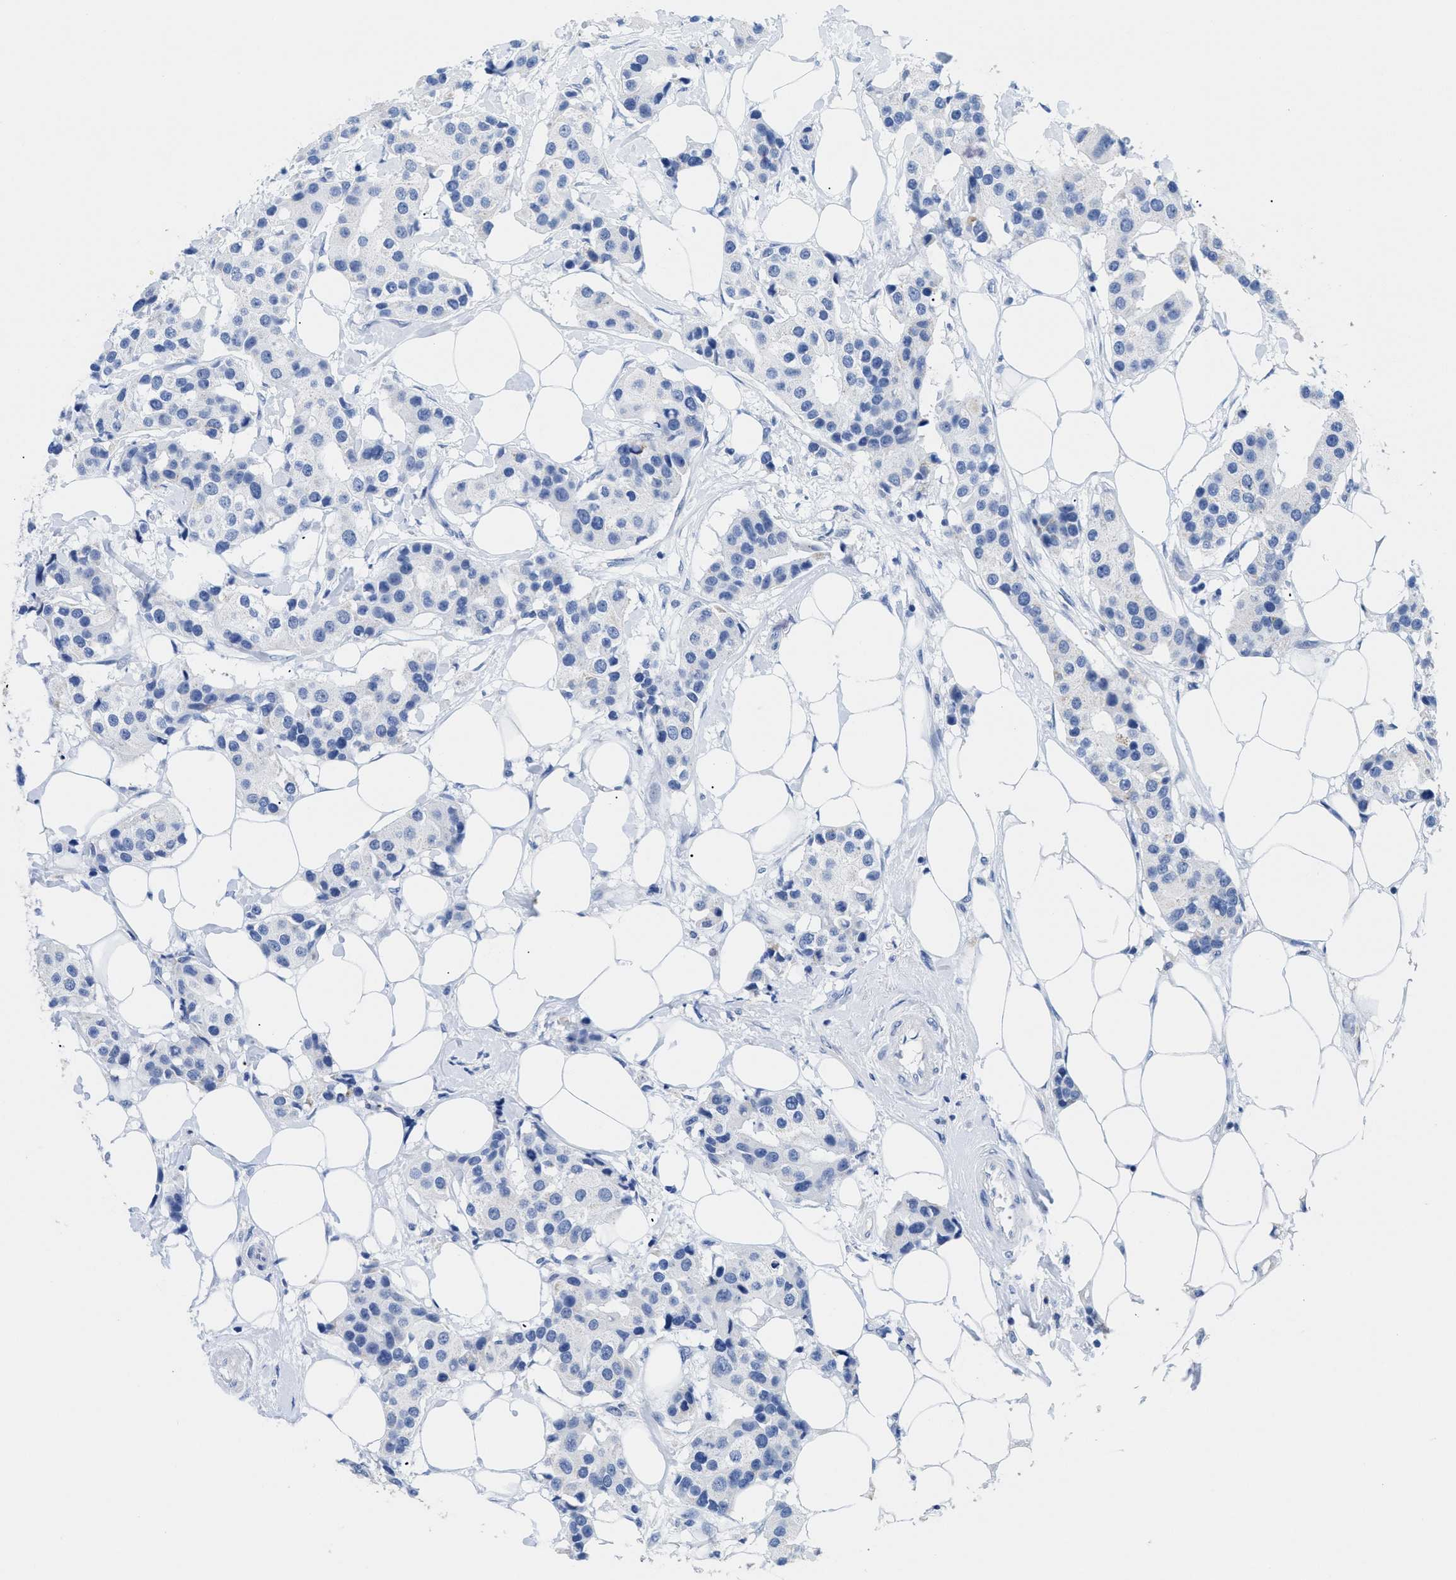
{"staining": {"intensity": "negative", "quantity": "none", "location": "none"}, "tissue": "breast cancer", "cell_type": "Tumor cells", "image_type": "cancer", "snomed": [{"axis": "morphology", "description": "Normal tissue, NOS"}, {"axis": "morphology", "description": "Duct carcinoma"}, {"axis": "topography", "description": "Breast"}], "caption": "There is no significant expression in tumor cells of breast invasive ductal carcinoma.", "gene": "APOBEC2", "patient": {"sex": "female", "age": 39}}